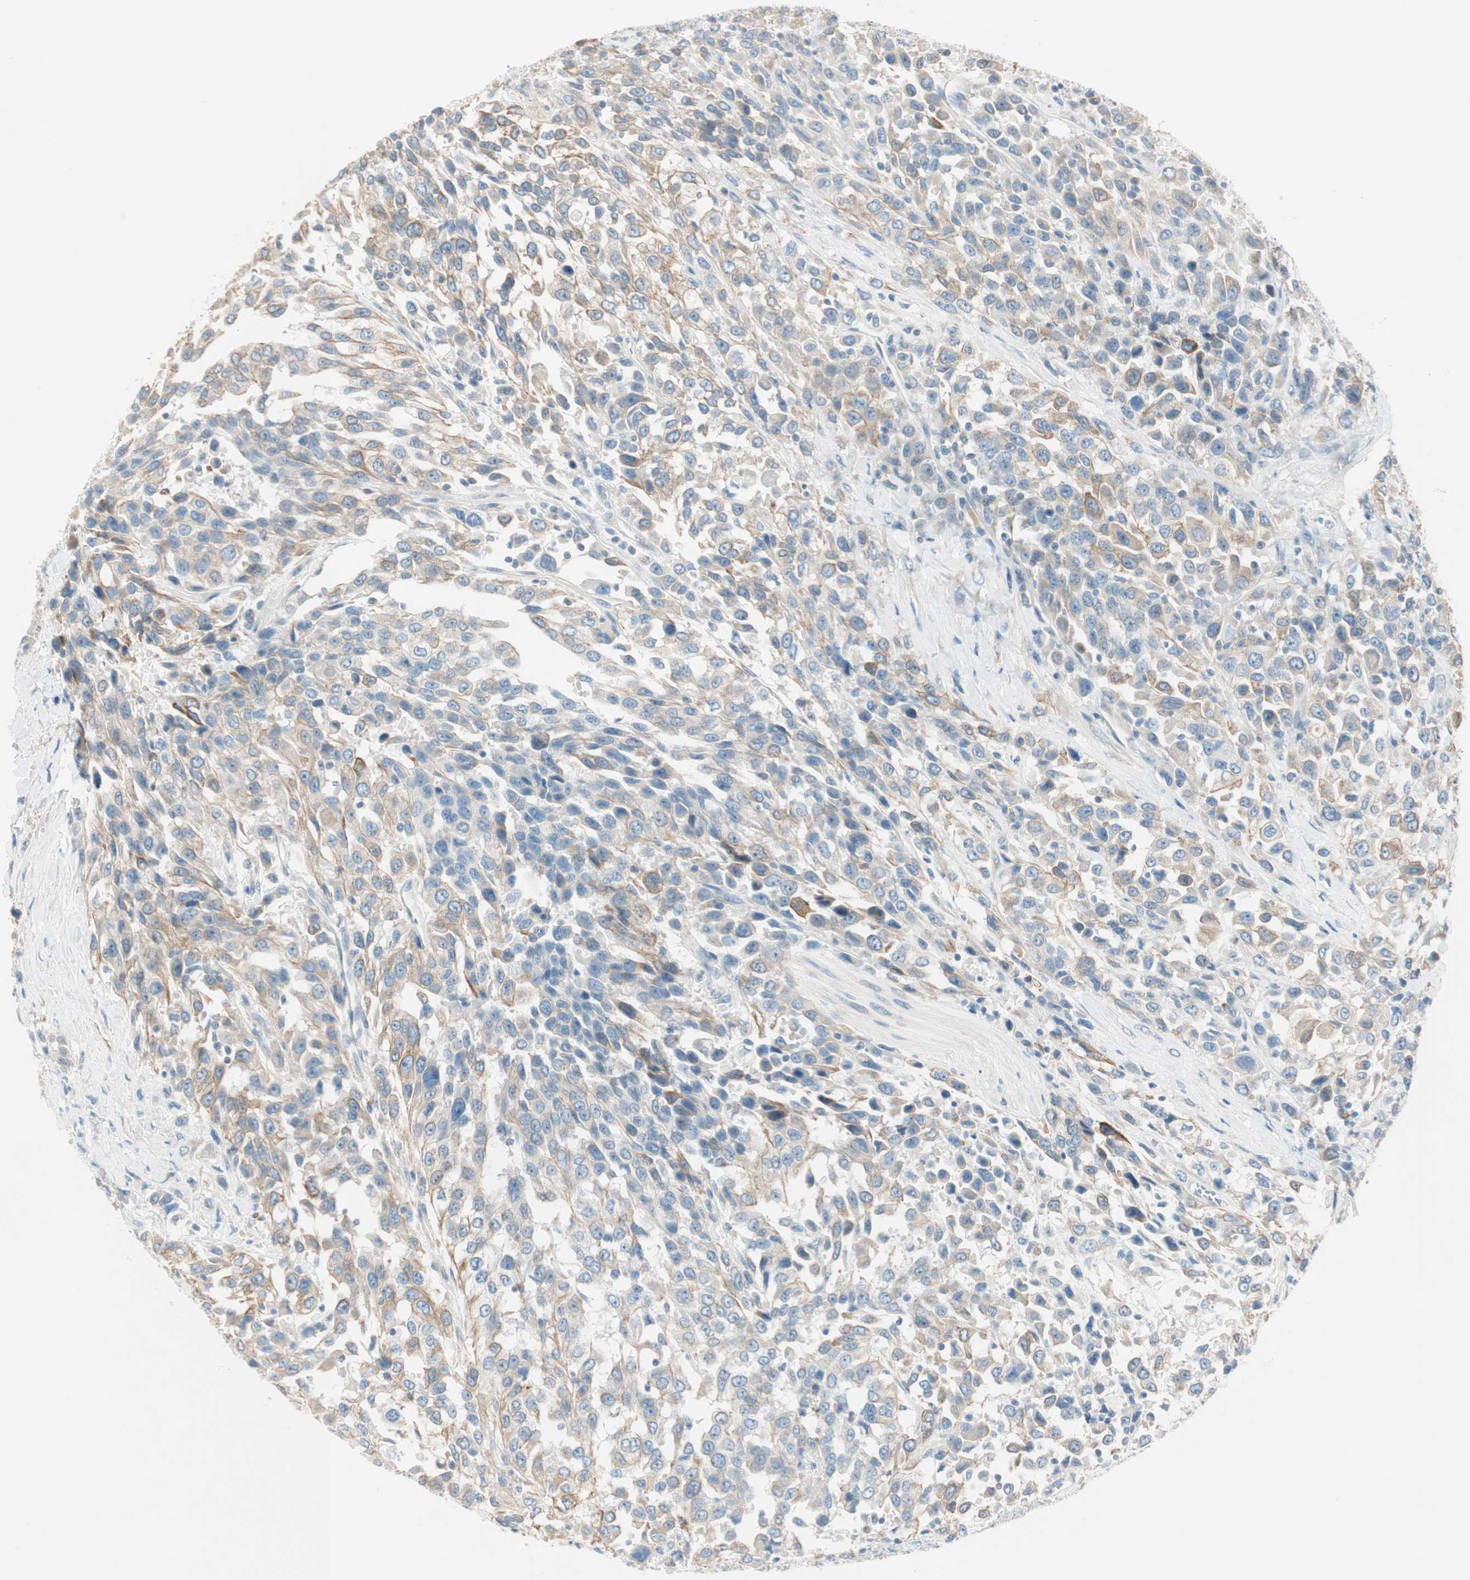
{"staining": {"intensity": "weak", "quantity": "25%-75%", "location": "cytoplasmic/membranous"}, "tissue": "urothelial cancer", "cell_type": "Tumor cells", "image_type": "cancer", "snomed": [{"axis": "morphology", "description": "Urothelial carcinoma, High grade"}, {"axis": "topography", "description": "Urinary bladder"}], "caption": "Immunohistochemical staining of urothelial cancer exhibits weak cytoplasmic/membranous protein expression in about 25%-75% of tumor cells.", "gene": "CDK3", "patient": {"sex": "female", "age": 80}}